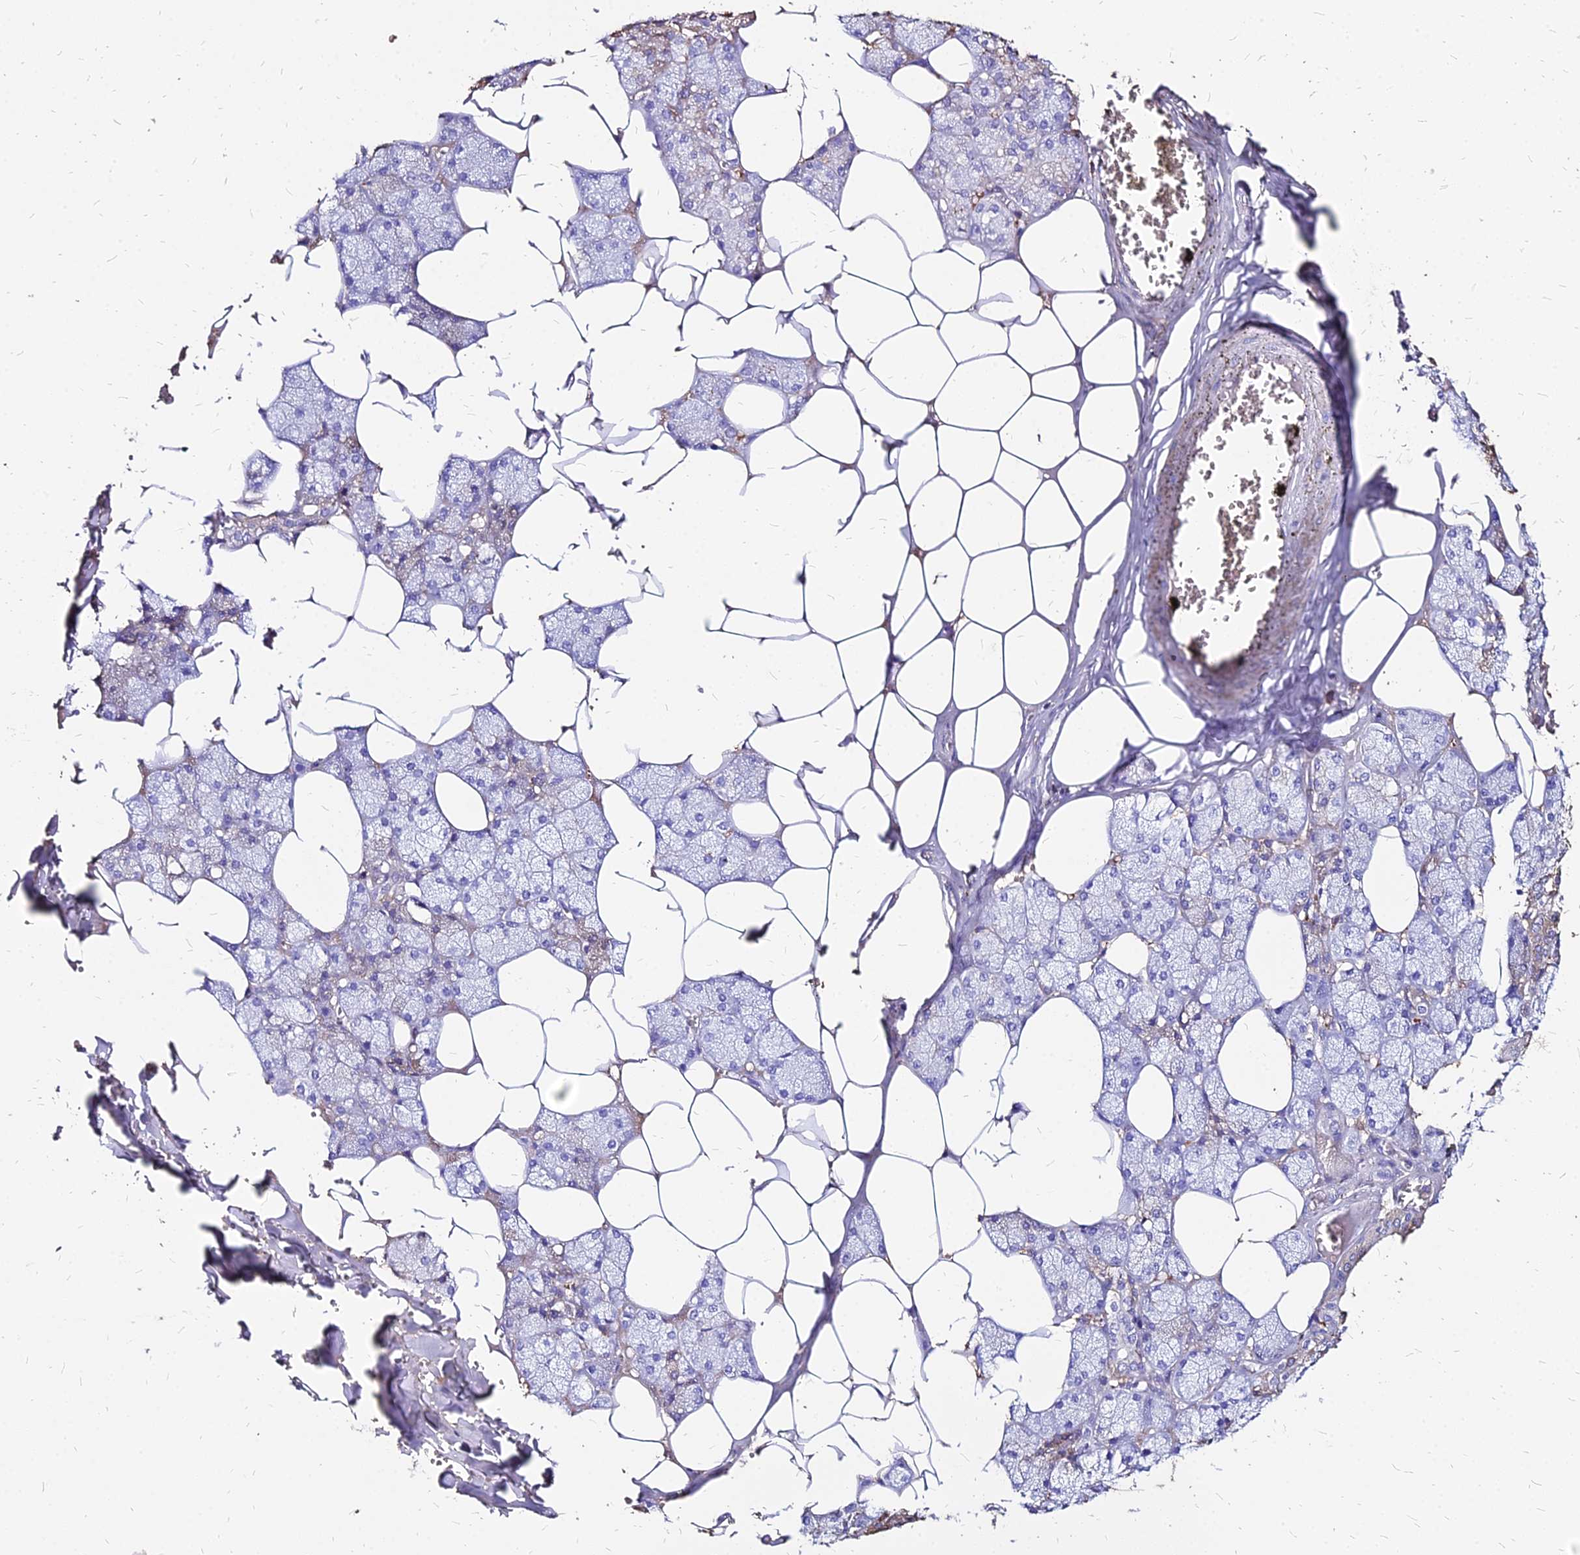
{"staining": {"intensity": "negative", "quantity": "none", "location": "none"}, "tissue": "salivary gland", "cell_type": "Glandular cells", "image_type": "normal", "snomed": [{"axis": "morphology", "description": "Normal tissue, NOS"}, {"axis": "topography", "description": "Salivary gland"}], "caption": "An immunohistochemistry histopathology image of normal salivary gland is shown. There is no staining in glandular cells of salivary gland. (DAB (3,3'-diaminobenzidine) immunohistochemistry (IHC), high magnification).", "gene": "NME5", "patient": {"sex": "male", "age": 62}}